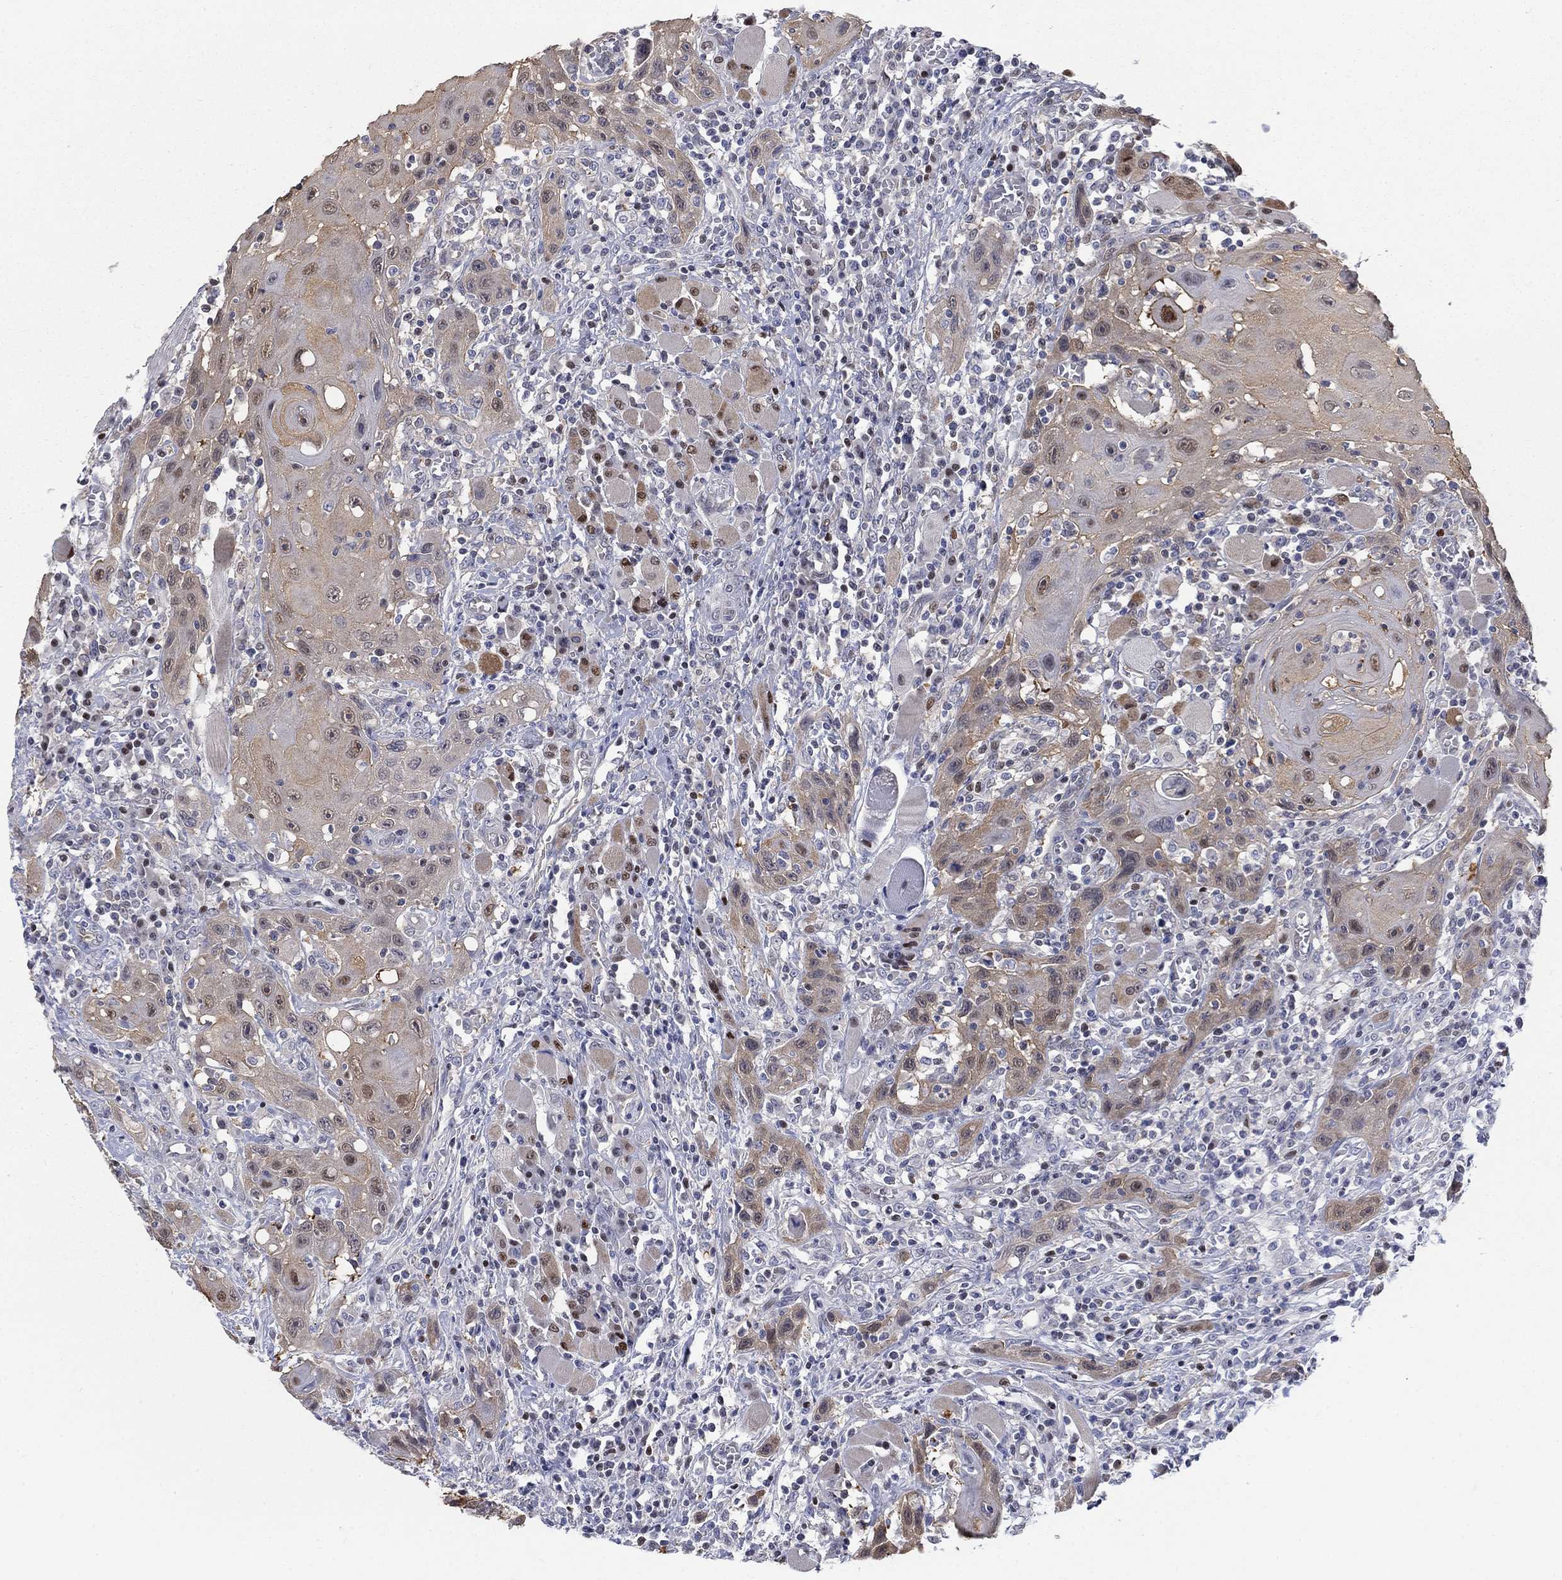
{"staining": {"intensity": "weak", "quantity": ">75%", "location": "cytoplasmic/membranous"}, "tissue": "head and neck cancer", "cell_type": "Tumor cells", "image_type": "cancer", "snomed": [{"axis": "morphology", "description": "Normal tissue, NOS"}, {"axis": "morphology", "description": "Squamous cell carcinoma, NOS"}, {"axis": "topography", "description": "Oral tissue"}, {"axis": "topography", "description": "Head-Neck"}], "caption": "Immunohistochemistry (IHC) (DAB (3,3'-diaminobenzidine)) staining of head and neck cancer (squamous cell carcinoma) demonstrates weak cytoplasmic/membranous protein positivity in about >75% of tumor cells.", "gene": "MYO3A", "patient": {"sex": "male", "age": 71}}